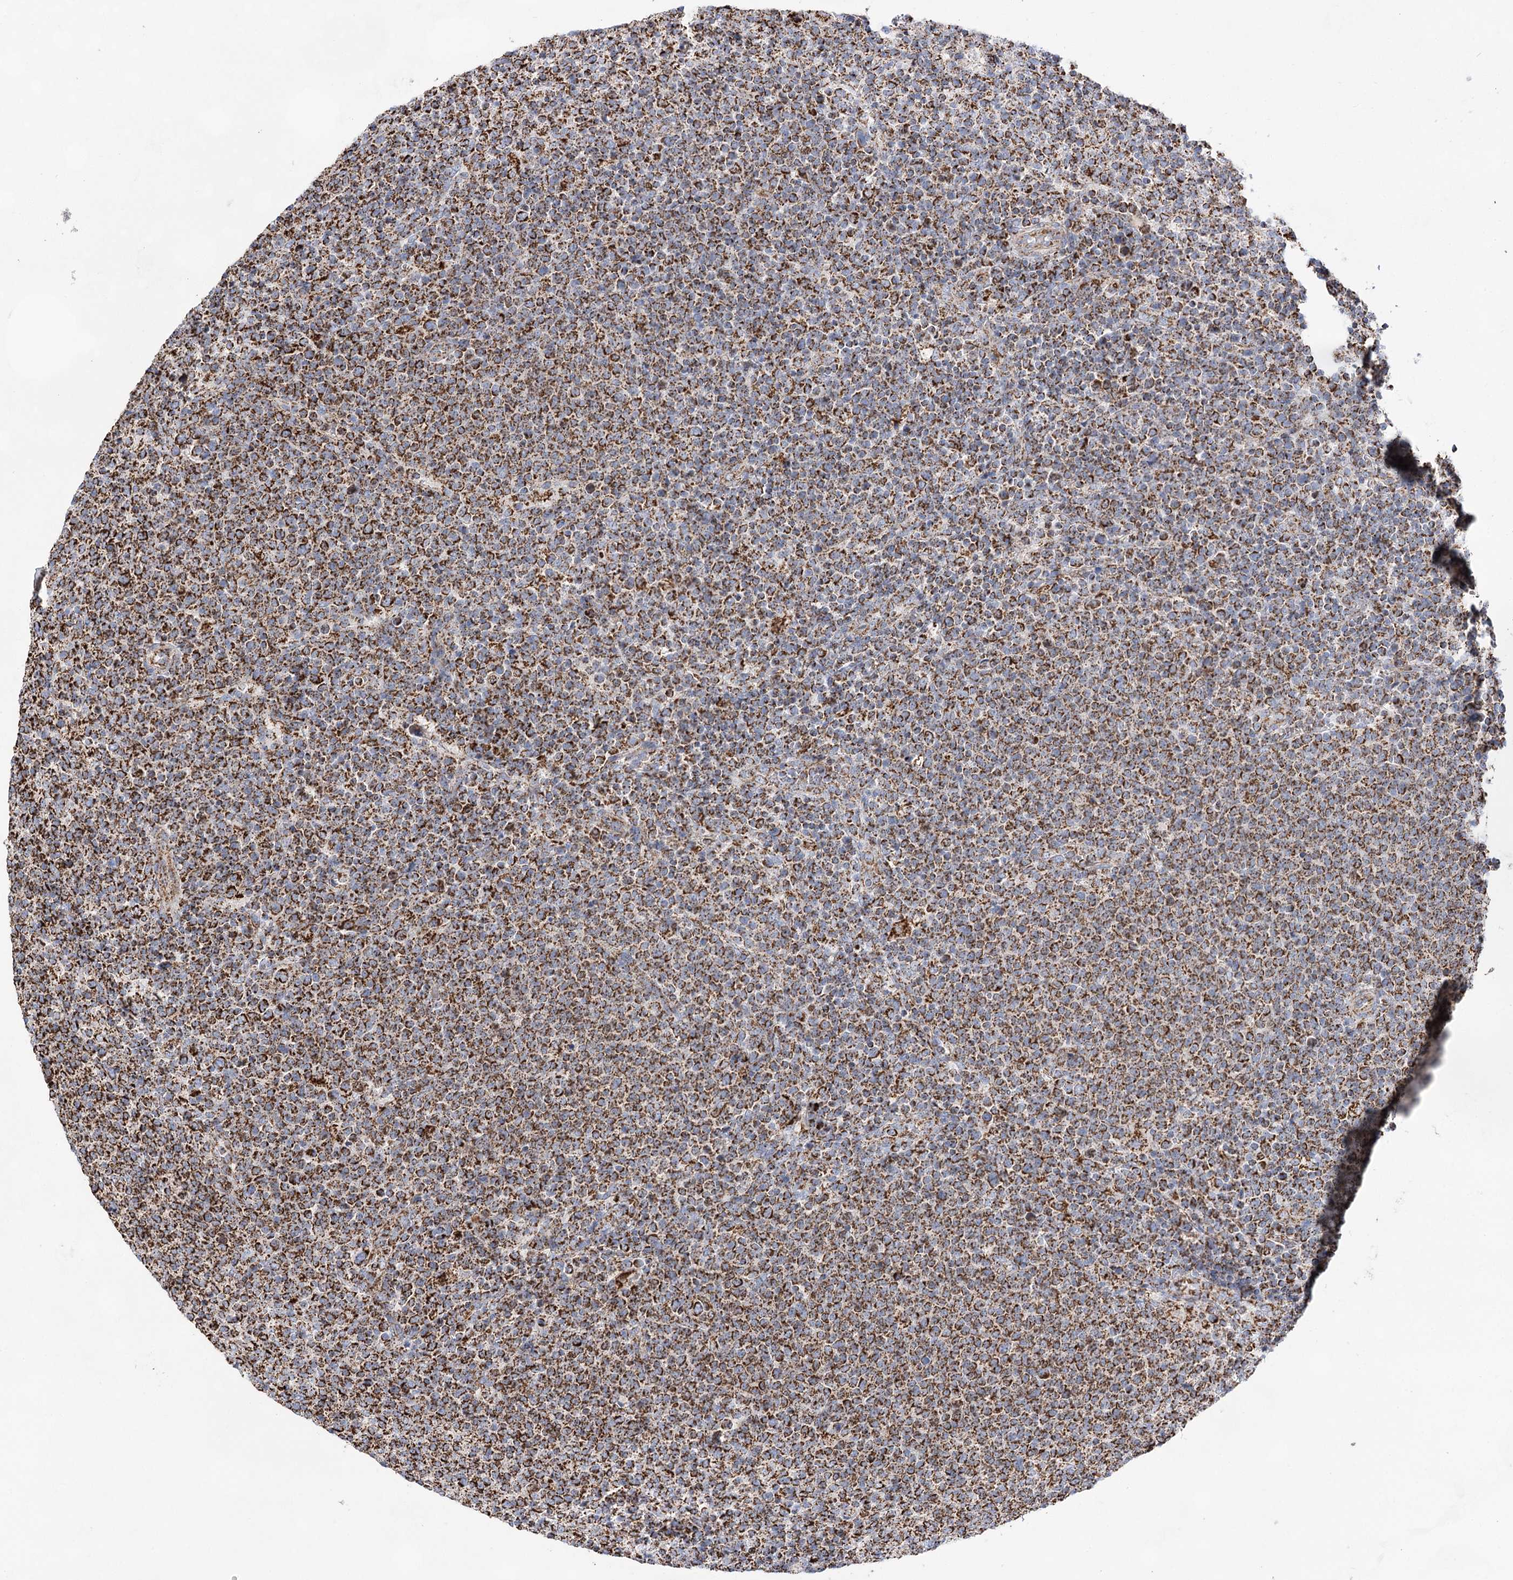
{"staining": {"intensity": "strong", "quantity": ">75%", "location": "cytoplasmic/membranous"}, "tissue": "lymphoma", "cell_type": "Tumor cells", "image_type": "cancer", "snomed": [{"axis": "morphology", "description": "Malignant lymphoma, non-Hodgkin's type, High grade"}, {"axis": "topography", "description": "Lymph node"}], "caption": "Immunohistochemistry (IHC) of human lymphoma shows high levels of strong cytoplasmic/membranous expression in approximately >75% of tumor cells.", "gene": "NADK2", "patient": {"sex": "male", "age": 61}}